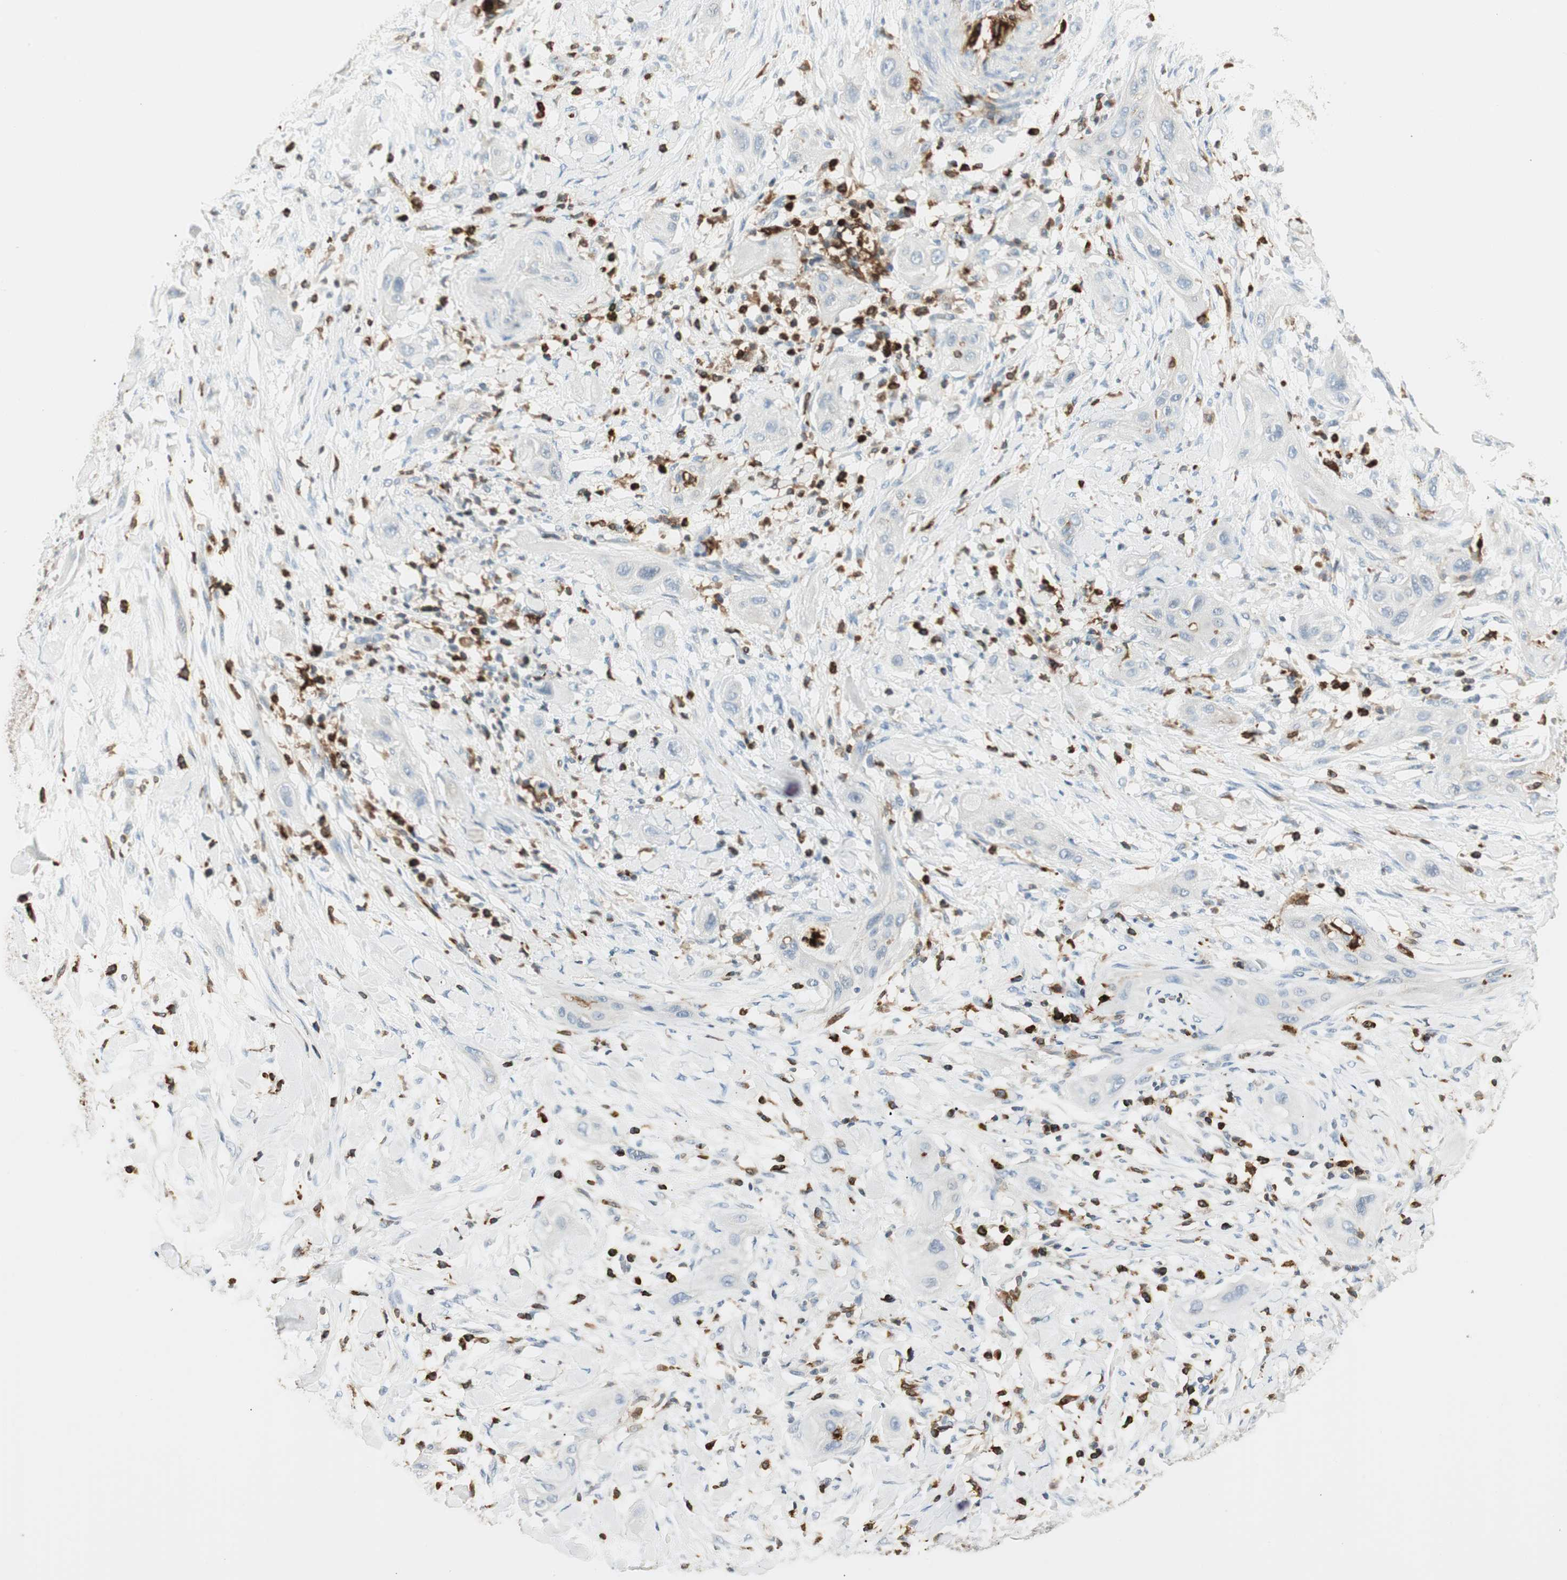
{"staining": {"intensity": "negative", "quantity": "none", "location": "none"}, "tissue": "lung cancer", "cell_type": "Tumor cells", "image_type": "cancer", "snomed": [{"axis": "morphology", "description": "Squamous cell carcinoma, NOS"}, {"axis": "topography", "description": "Lung"}], "caption": "IHC photomicrograph of neoplastic tissue: human lung cancer stained with DAB exhibits no significant protein expression in tumor cells.", "gene": "ITGB2", "patient": {"sex": "female", "age": 47}}